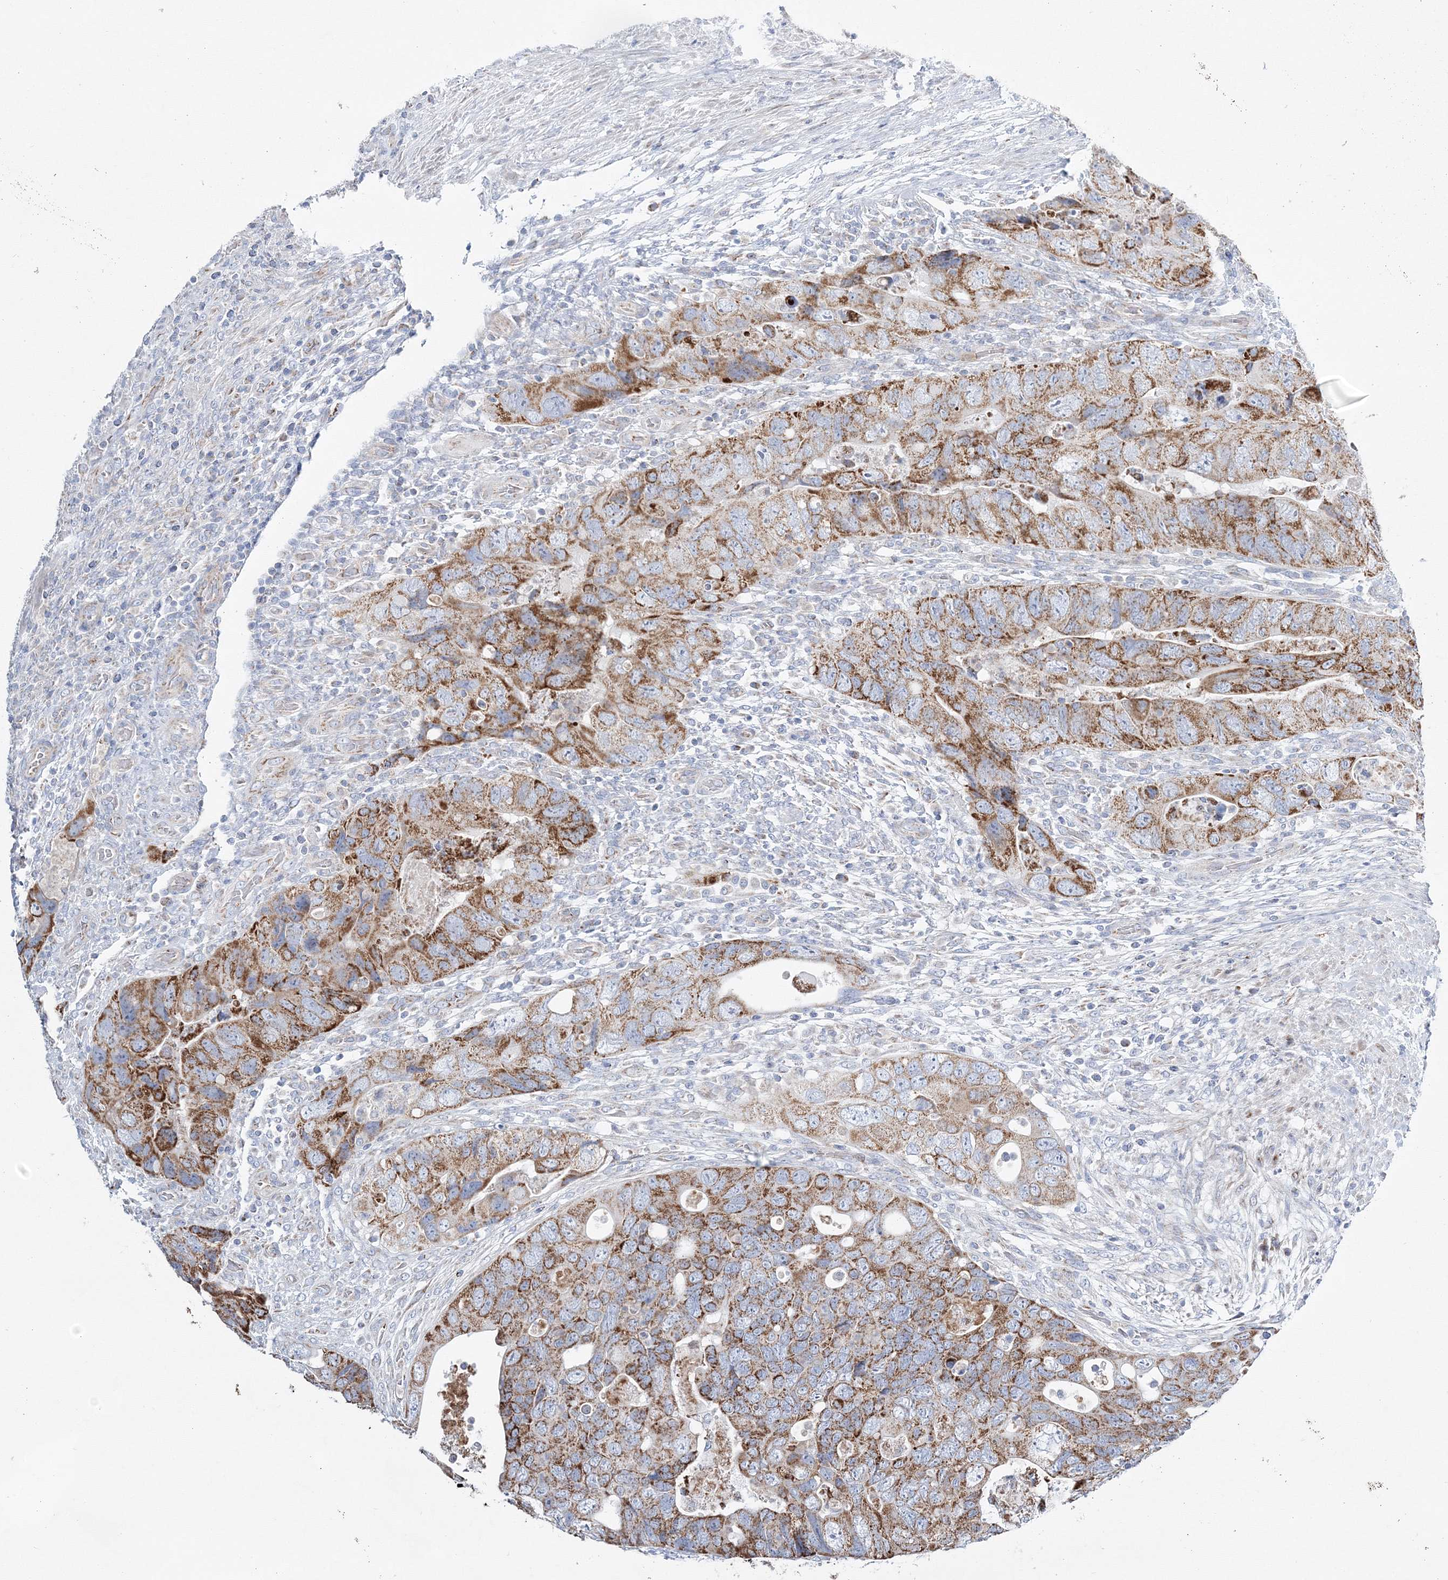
{"staining": {"intensity": "moderate", "quantity": ">75%", "location": "cytoplasmic/membranous"}, "tissue": "colorectal cancer", "cell_type": "Tumor cells", "image_type": "cancer", "snomed": [{"axis": "morphology", "description": "Adenocarcinoma, NOS"}, {"axis": "topography", "description": "Rectum"}], "caption": "The image shows a brown stain indicating the presence of a protein in the cytoplasmic/membranous of tumor cells in adenocarcinoma (colorectal).", "gene": "HIBCH", "patient": {"sex": "male", "age": 63}}